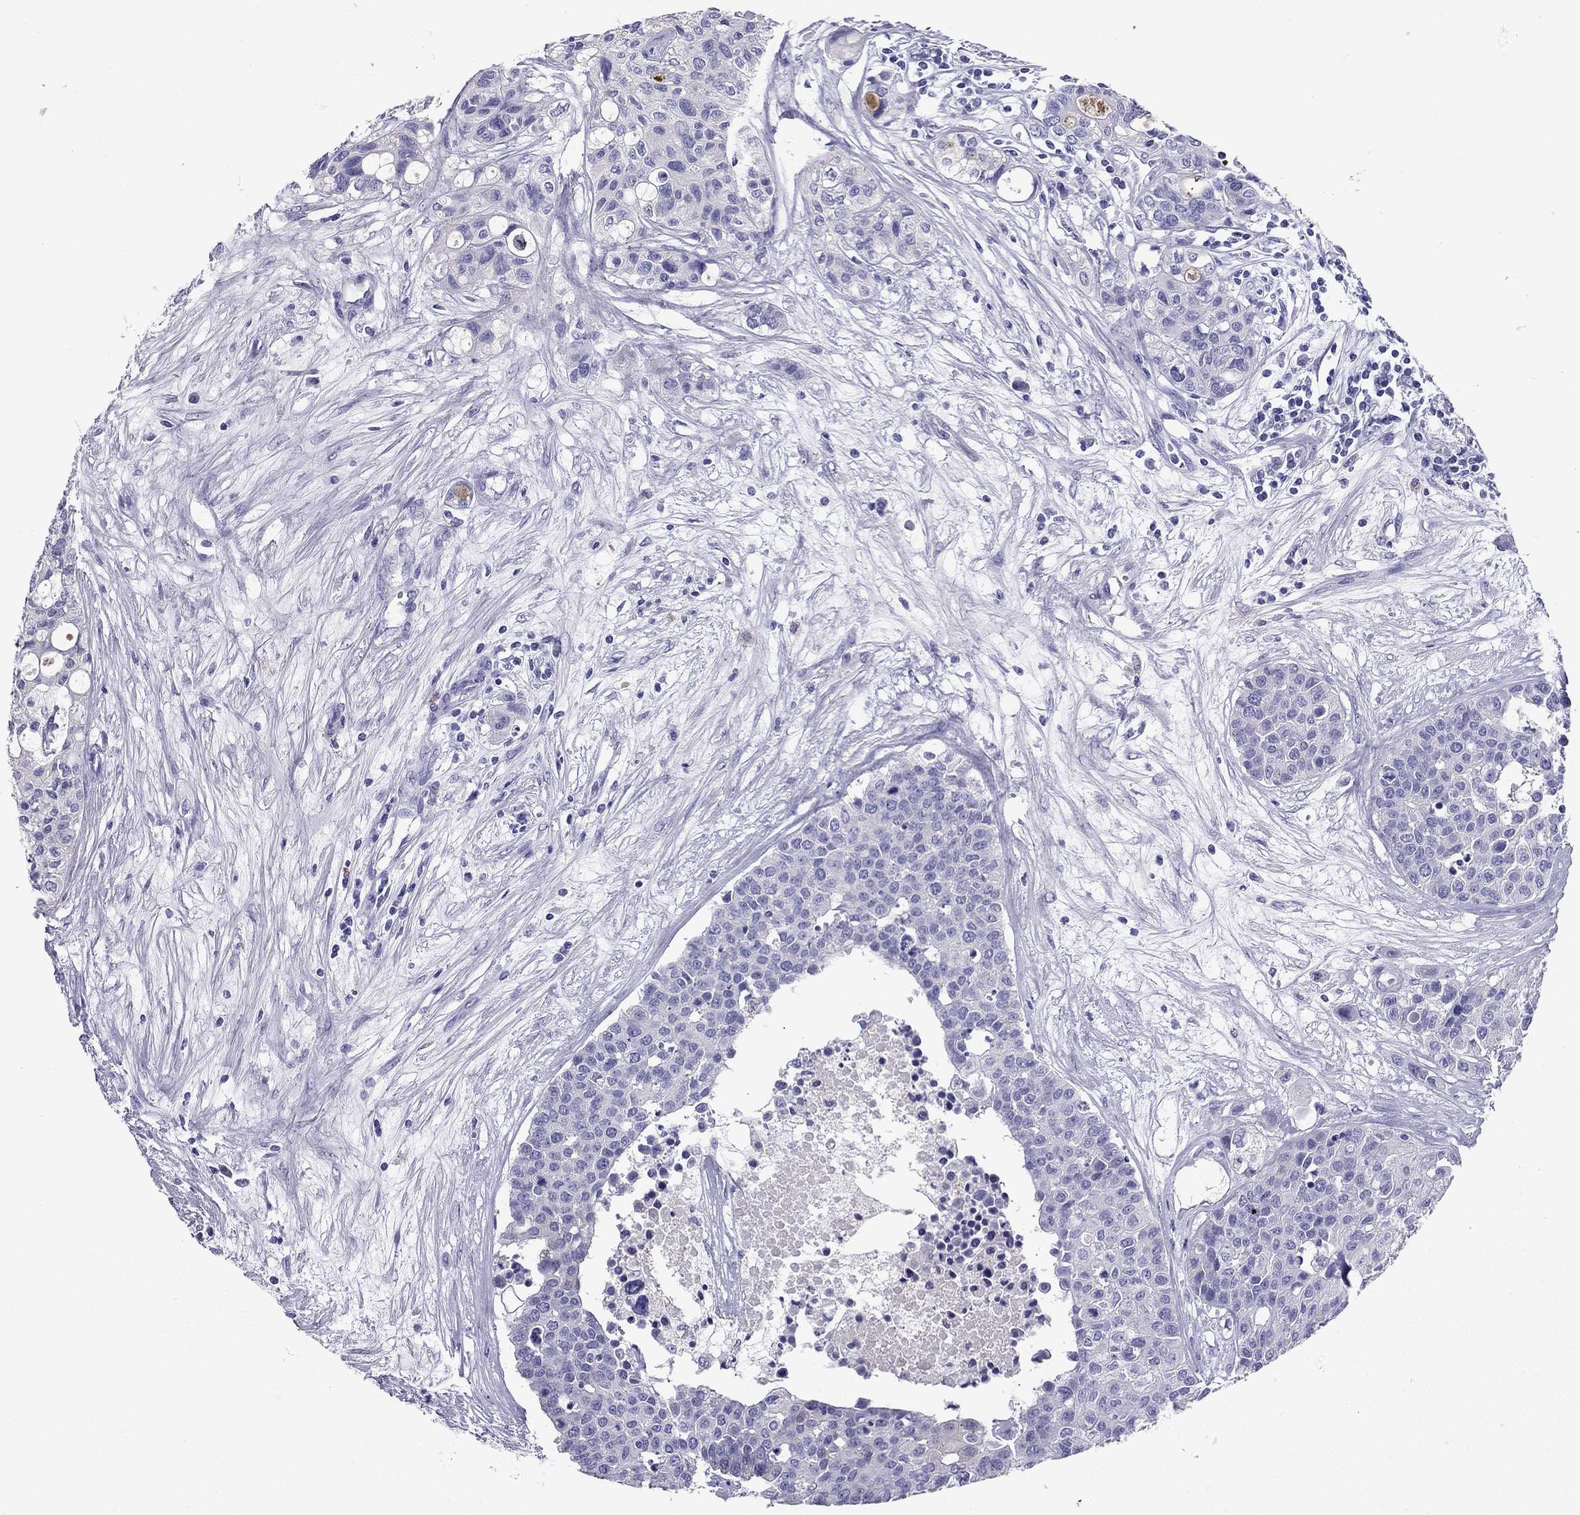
{"staining": {"intensity": "negative", "quantity": "none", "location": "none"}, "tissue": "carcinoid", "cell_type": "Tumor cells", "image_type": "cancer", "snomed": [{"axis": "morphology", "description": "Carcinoid, malignant, NOS"}, {"axis": "topography", "description": "Colon"}], "caption": "The micrograph displays no significant positivity in tumor cells of carcinoid (malignant).", "gene": "PTH", "patient": {"sex": "male", "age": 81}}